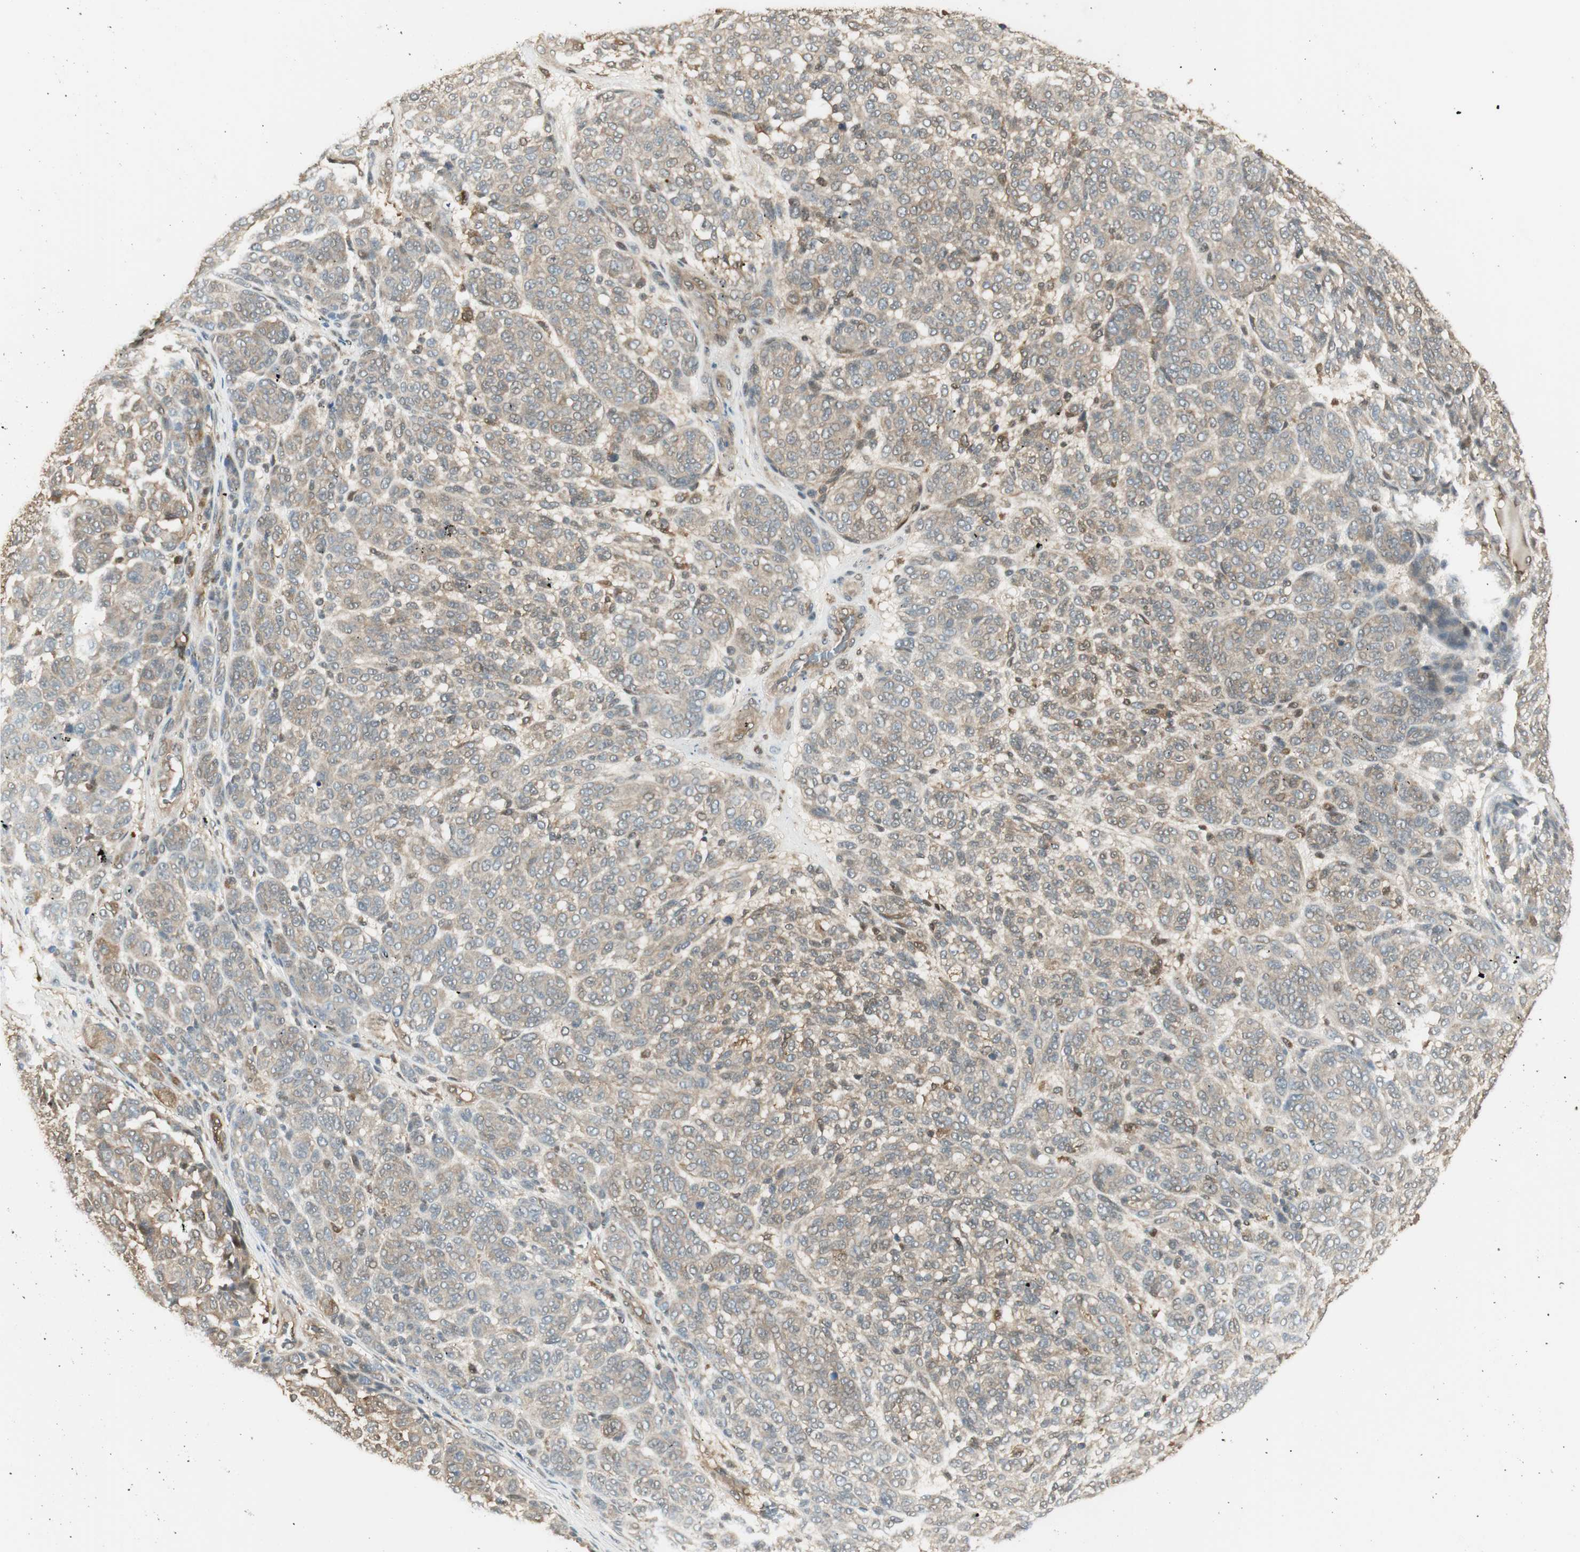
{"staining": {"intensity": "weak", "quantity": ">75%", "location": "cytoplasmic/membranous"}, "tissue": "melanoma", "cell_type": "Tumor cells", "image_type": "cancer", "snomed": [{"axis": "morphology", "description": "Malignant melanoma, NOS"}, {"axis": "topography", "description": "Skin"}], "caption": "Melanoma tissue displays weak cytoplasmic/membranous expression in about >75% of tumor cells, visualized by immunohistochemistry. The protein of interest is shown in brown color, while the nuclei are stained blue.", "gene": "SERPINB6", "patient": {"sex": "male", "age": 59}}